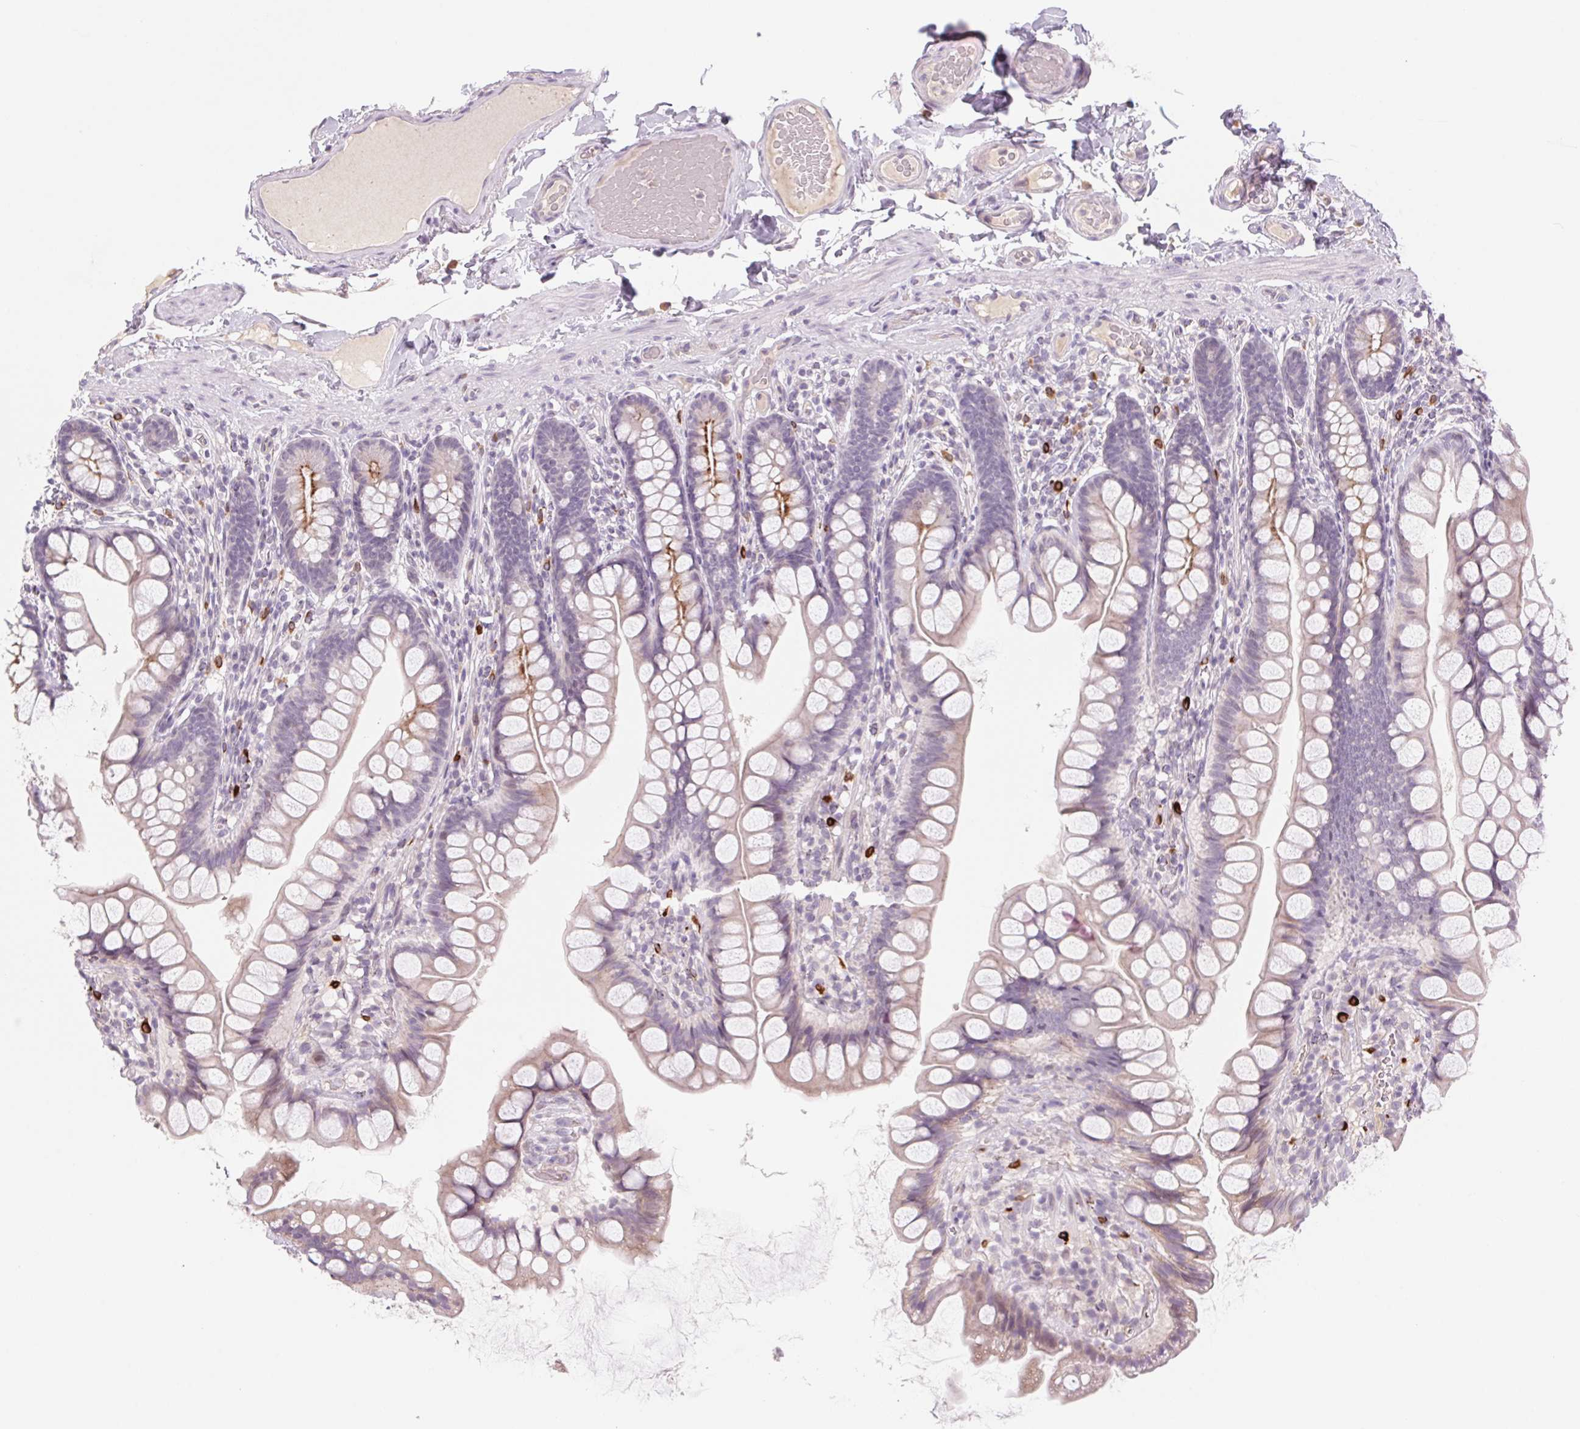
{"staining": {"intensity": "moderate", "quantity": "<25%", "location": "cytoplasmic/membranous"}, "tissue": "small intestine", "cell_type": "Glandular cells", "image_type": "normal", "snomed": [{"axis": "morphology", "description": "Normal tissue, NOS"}, {"axis": "topography", "description": "Small intestine"}], "caption": "The image exhibits immunohistochemical staining of benign small intestine. There is moderate cytoplasmic/membranous expression is identified in approximately <25% of glandular cells.", "gene": "KRT1", "patient": {"sex": "male", "age": 70}}